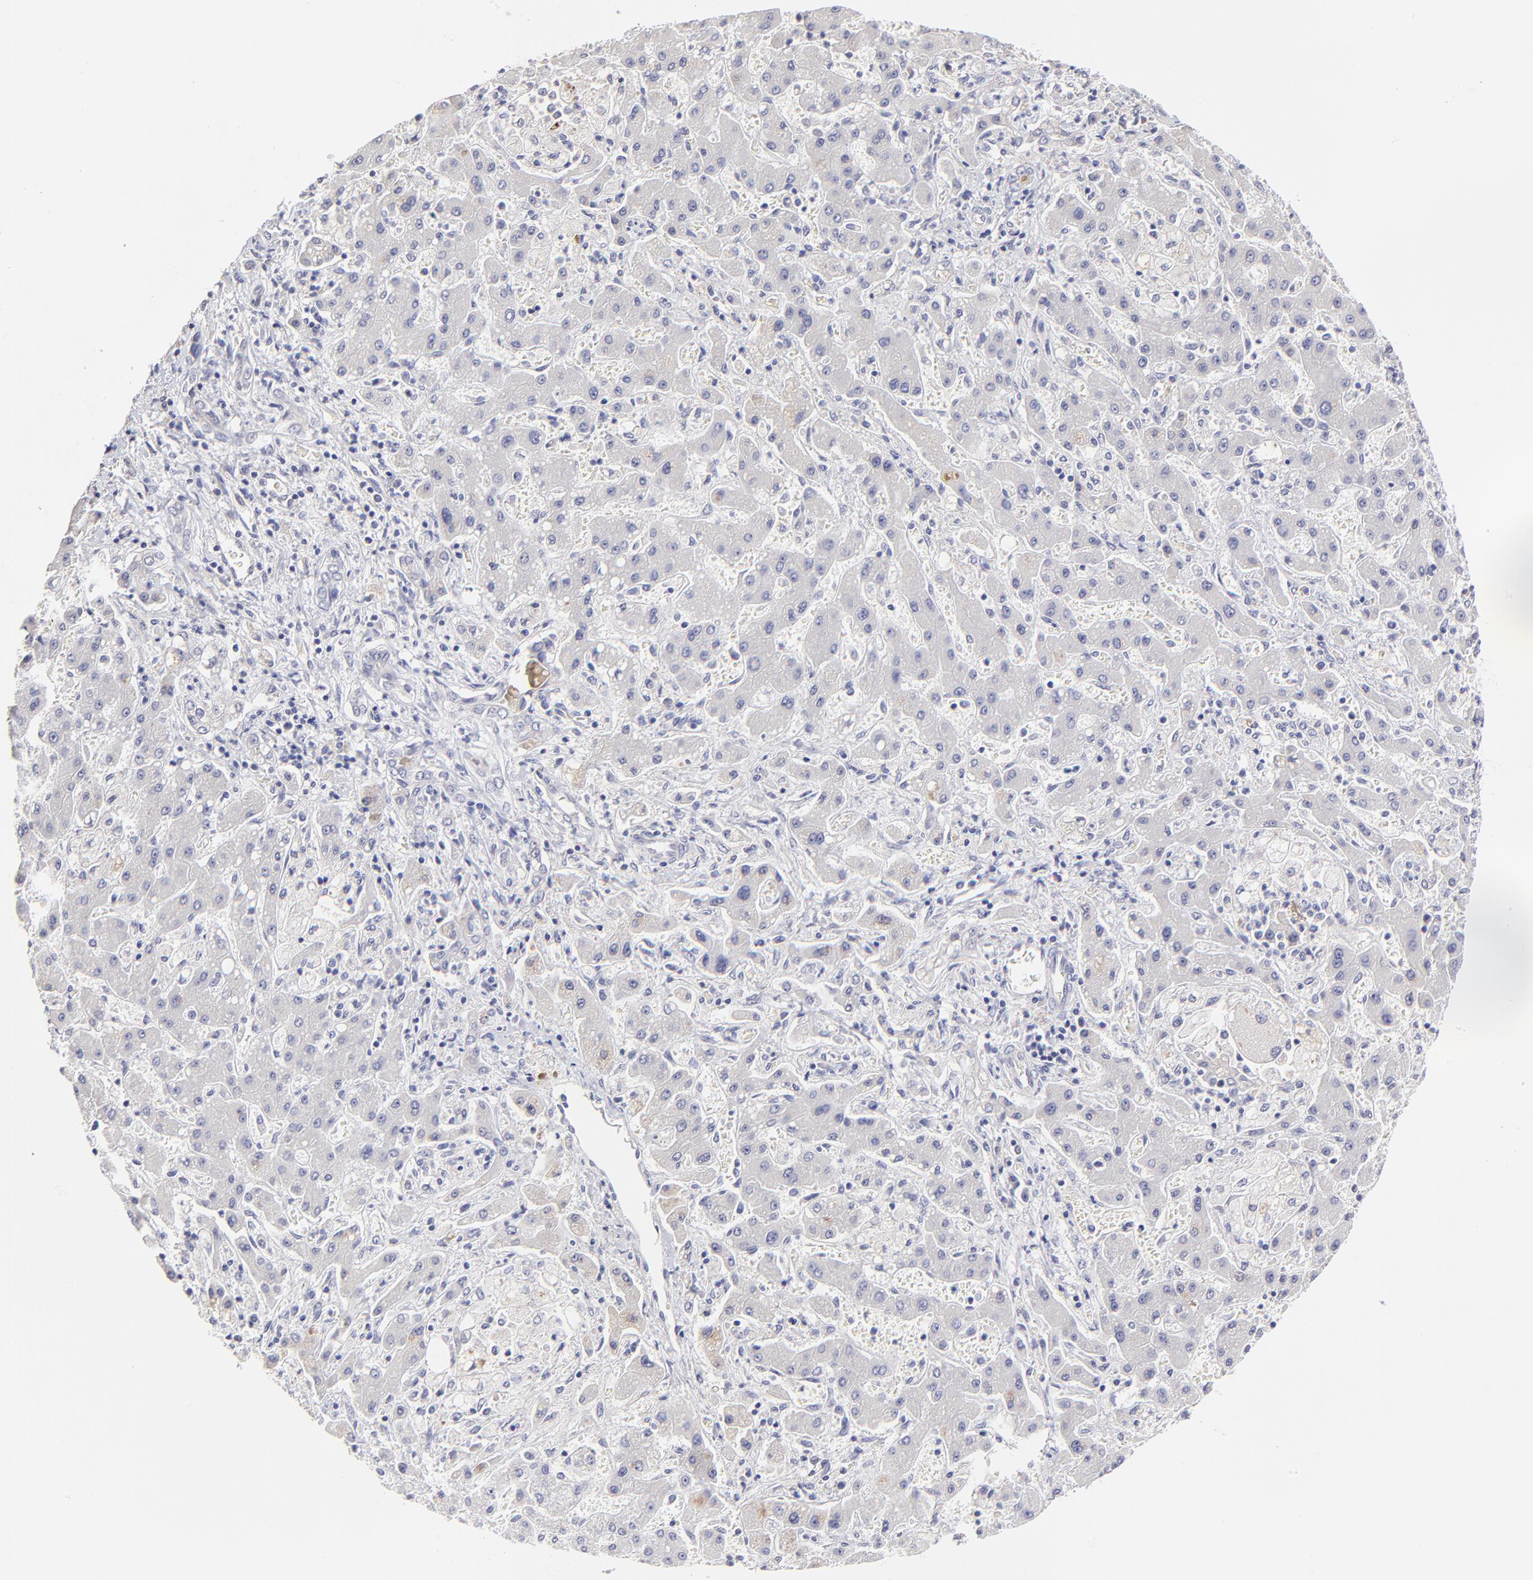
{"staining": {"intensity": "negative", "quantity": "none", "location": "none"}, "tissue": "liver cancer", "cell_type": "Tumor cells", "image_type": "cancer", "snomed": [{"axis": "morphology", "description": "Cholangiocarcinoma"}, {"axis": "topography", "description": "Liver"}], "caption": "High power microscopy image of an IHC photomicrograph of liver cholangiocarcinoma, revealing no significant positivity in tumor cells.", "gene": "BTG2", "patient": {"sex": "male", "age": 50}}